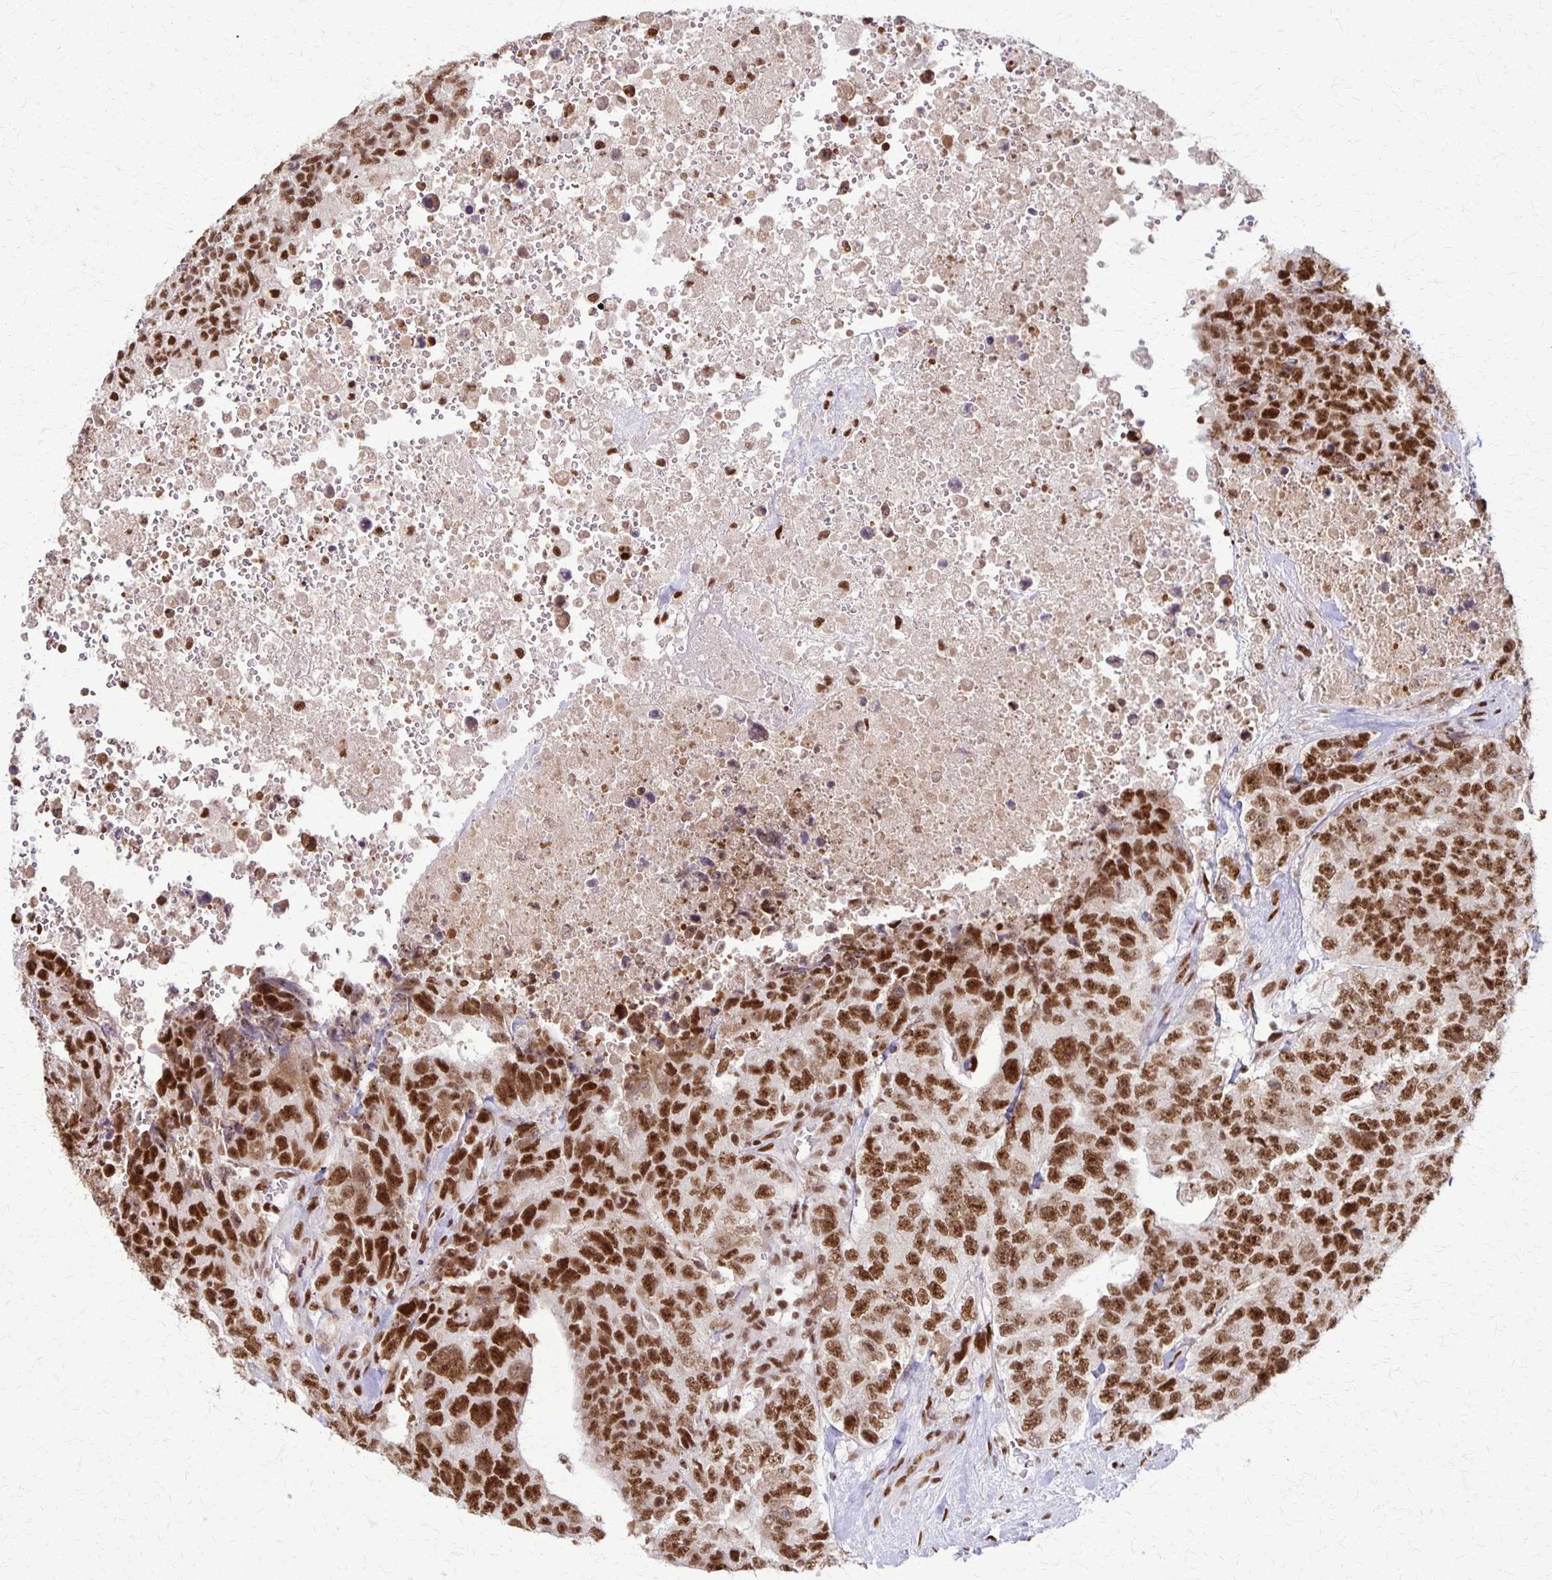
{"staining": {"intensity": "strong", "quantity": ">75%", "location": "nuclear"}, "tissue": "testis cancer", "cell_type": "Tumor cells", "image_type": "cancer", "snomed": [{"axis": "morphology", "description": "Carcinoma, Embryonal, NOS"}, {"axis": "topography", "description": "Testis"}], "caption": "Immunohistochemistry (IHC) of testis cancer (embryonal carcinoma) demonstrates high levels of strong nuclear staining in approximately >75% of tumor cells.", "gene": "XRCC6", "patient": {"sex": "male", "age": 24}}